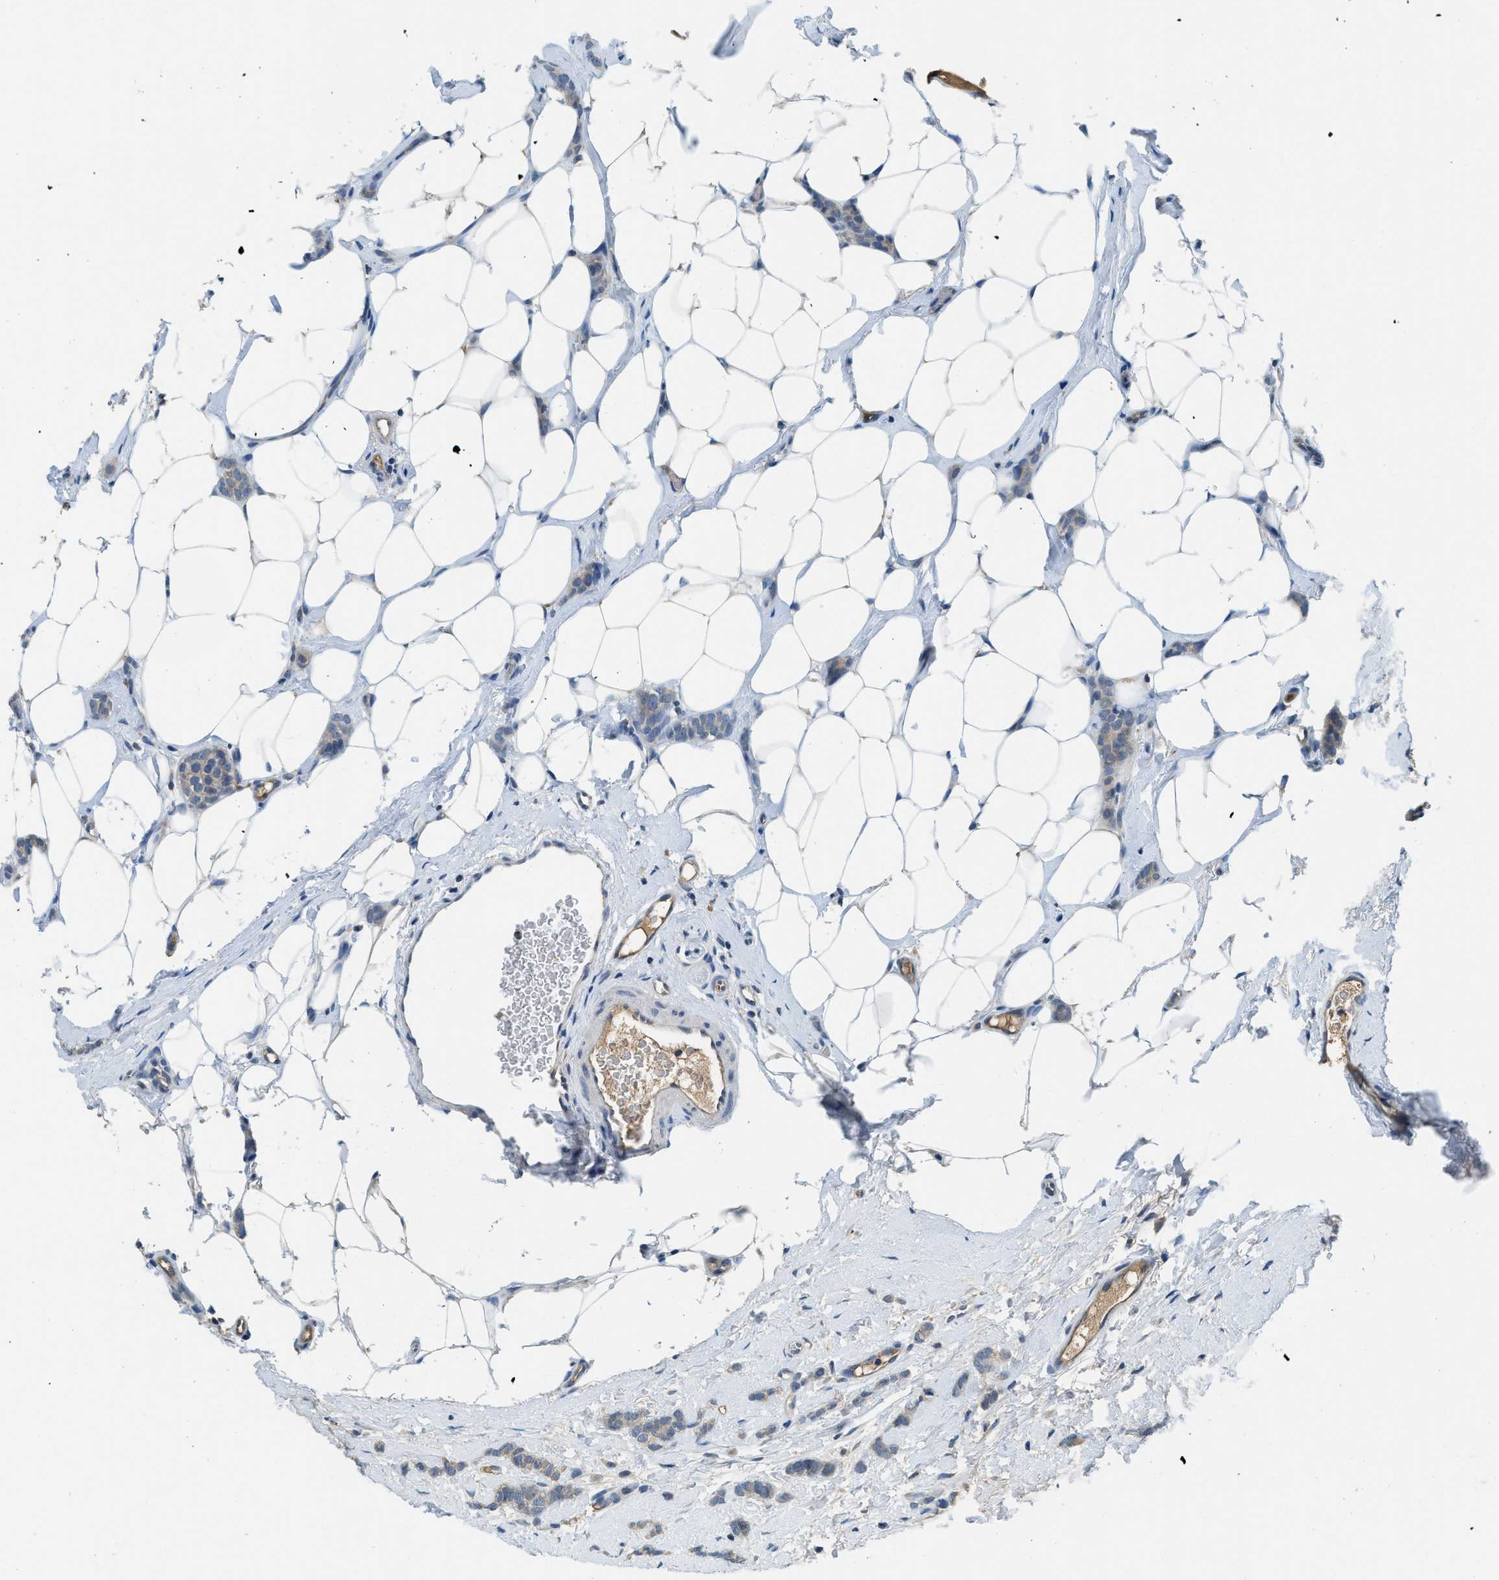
{"staining": {"intensity": "weak", "quantity": "25%-75%", "location": "cytoplasmic/membranous"}, "tissue": "breast cancer", "cell_type": "Tumor cells", "image_type": "cancer", "snomed": [{"axis": "morphology", "description": "Lobular carcinoma"}, {"axis": "topography", "description": "Skin"}, {"axis": "topography", "description": "Breast"}], "caption": "This is an image of IHC staining of breast cancer, which shows weak positivity in the cytoplasmic/membranous of tumor cells.", "gene": "BCAP31", "patient": {"sex": "female", "age": 46}}